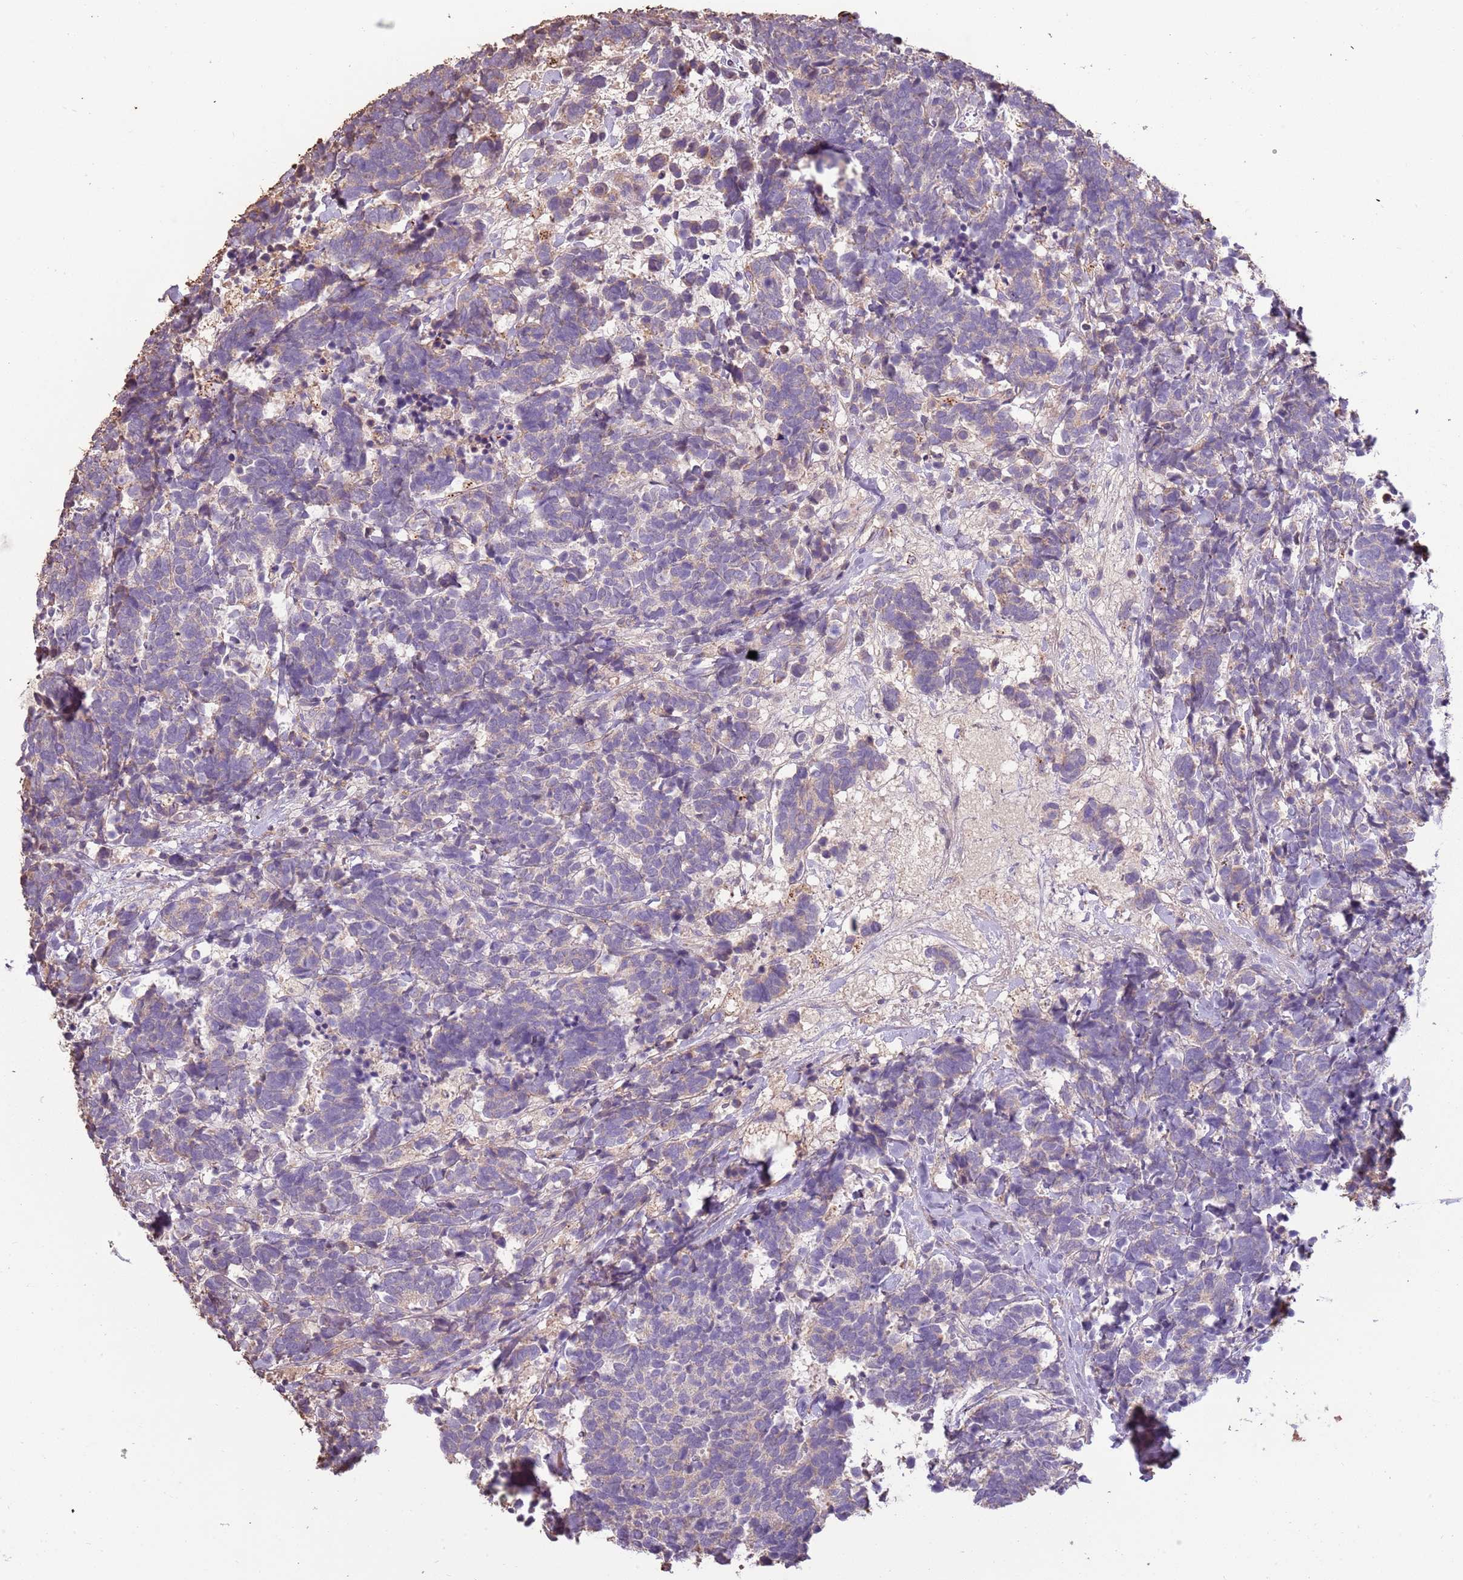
{"staining": {"intensity": "weak", "quantity": "<25%", "location": "cytoplasmic/membranous"}, "tissue": "carcinoid", "cell_type": "Tumor cells", "image_type": "cancer", "snomed": [{"axis": "morphology", "description": "Carcinoma, NOS"}, {"axis": "morphology", "description": "Carcinoid, malignant, NOS"}, {"axis": "topography", "description": "Prostate"}], "caption": "DAB (3,3'-diaminobenzidine) immunohistochemical staining of carcinoid demonstrates no significant positivity in tumor cells. (DAB (3,3'-diaminobenzidine) IHC, high magnification).", "gene": "FECH", "patient": {"sex": "male", "age": 57}}